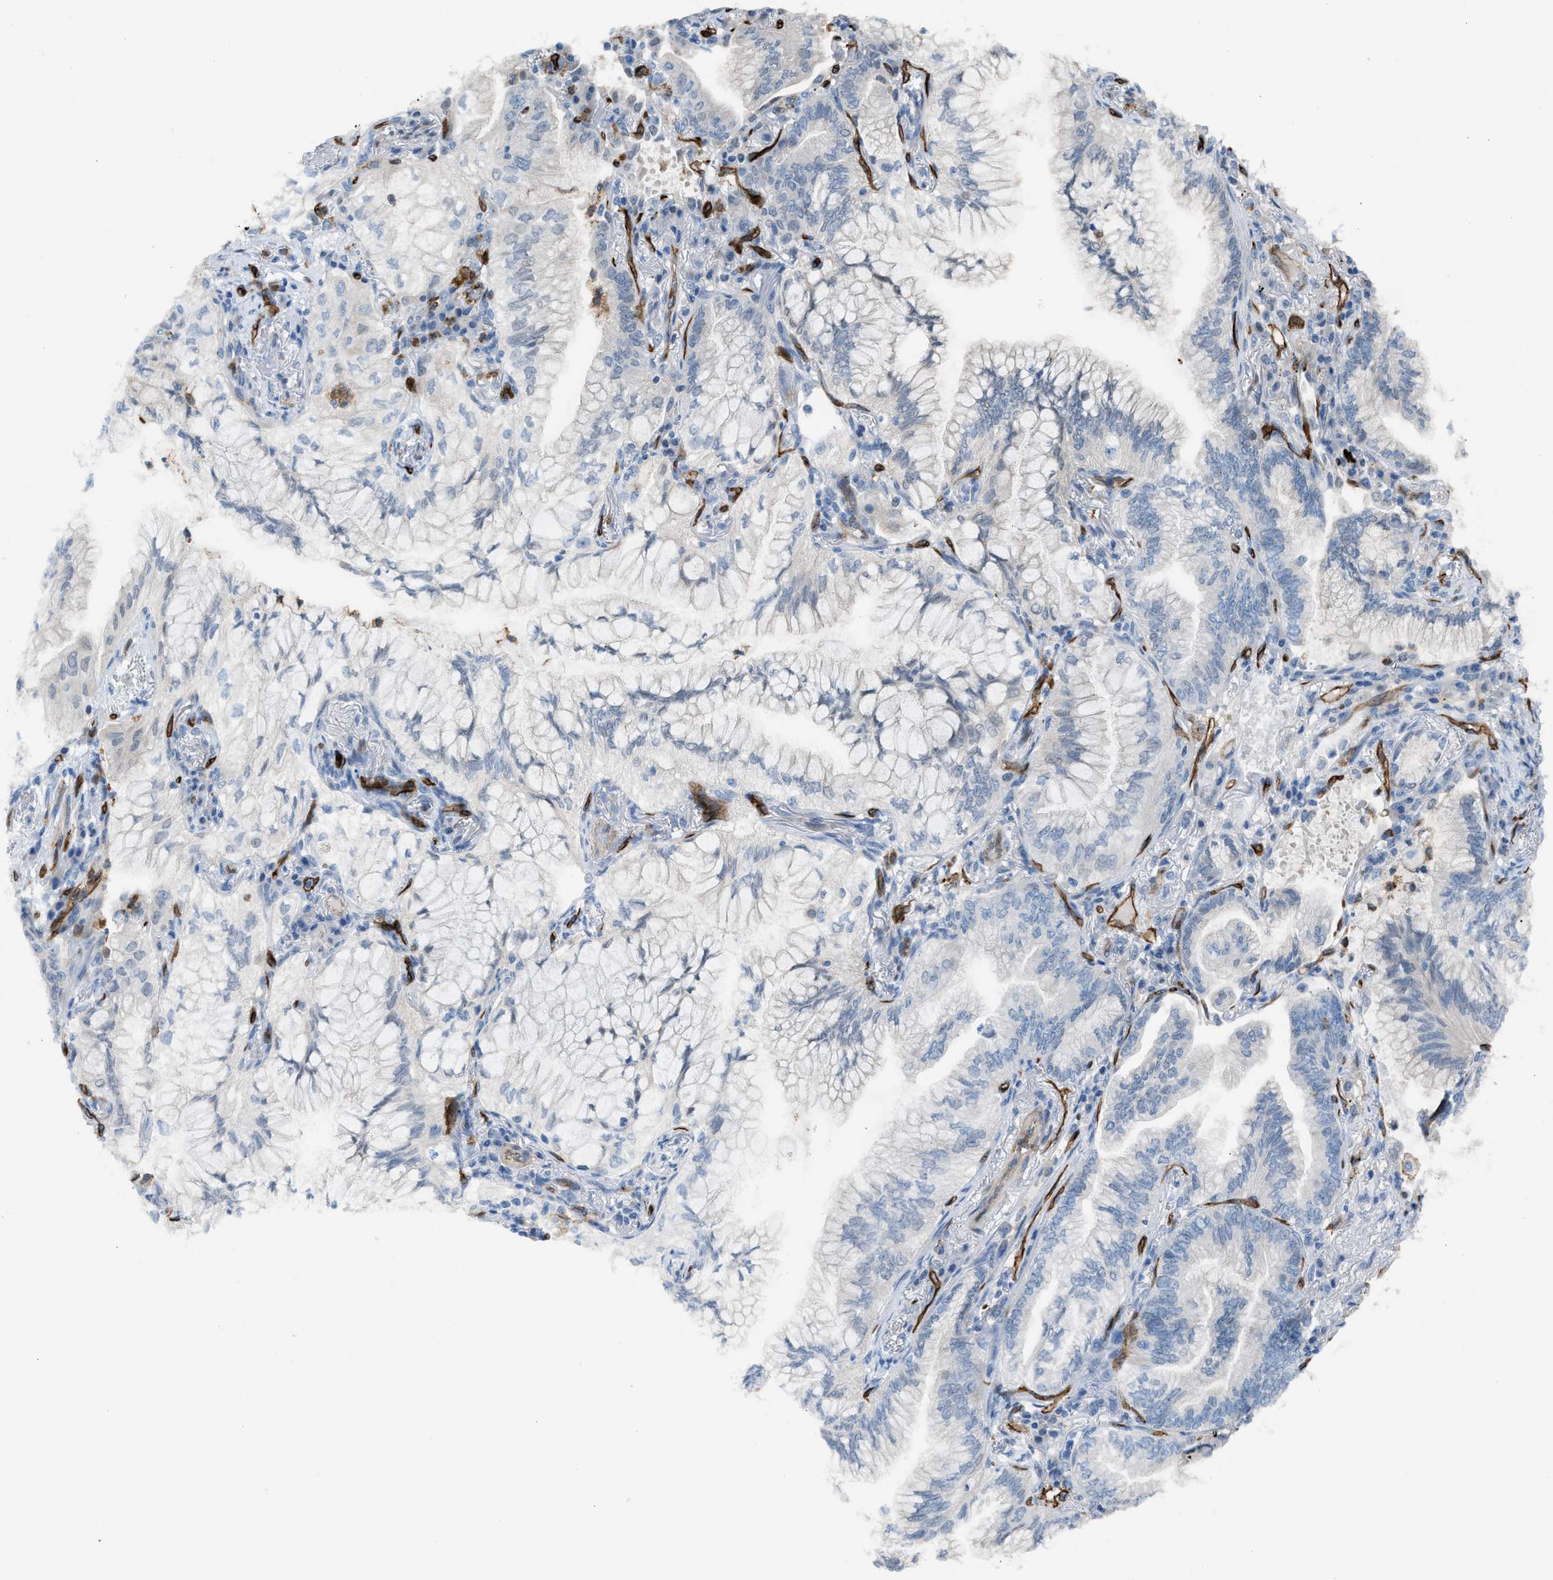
{"staining": {"intensity": "negative", "quantity": "none", "location": "none"}, "tissue": "lung cancer", "cell_type": "Tumor cells", "image_type": "cancer", "snomed": [{"axis": "morphology", "description": "Adenocarcinoma, NOS"}, {"axis": "topography", "description": "Lung"}], "caption": "This photomicrograph is of lung cancer (adenocarcinoma) stained with immunohistochemistry to label a protein in brown with the nuclei are counter-stained blue. There is no positivity in tumor cells.", "gene": "DYSF", "patient": {"sex": "female", "age": 70}}